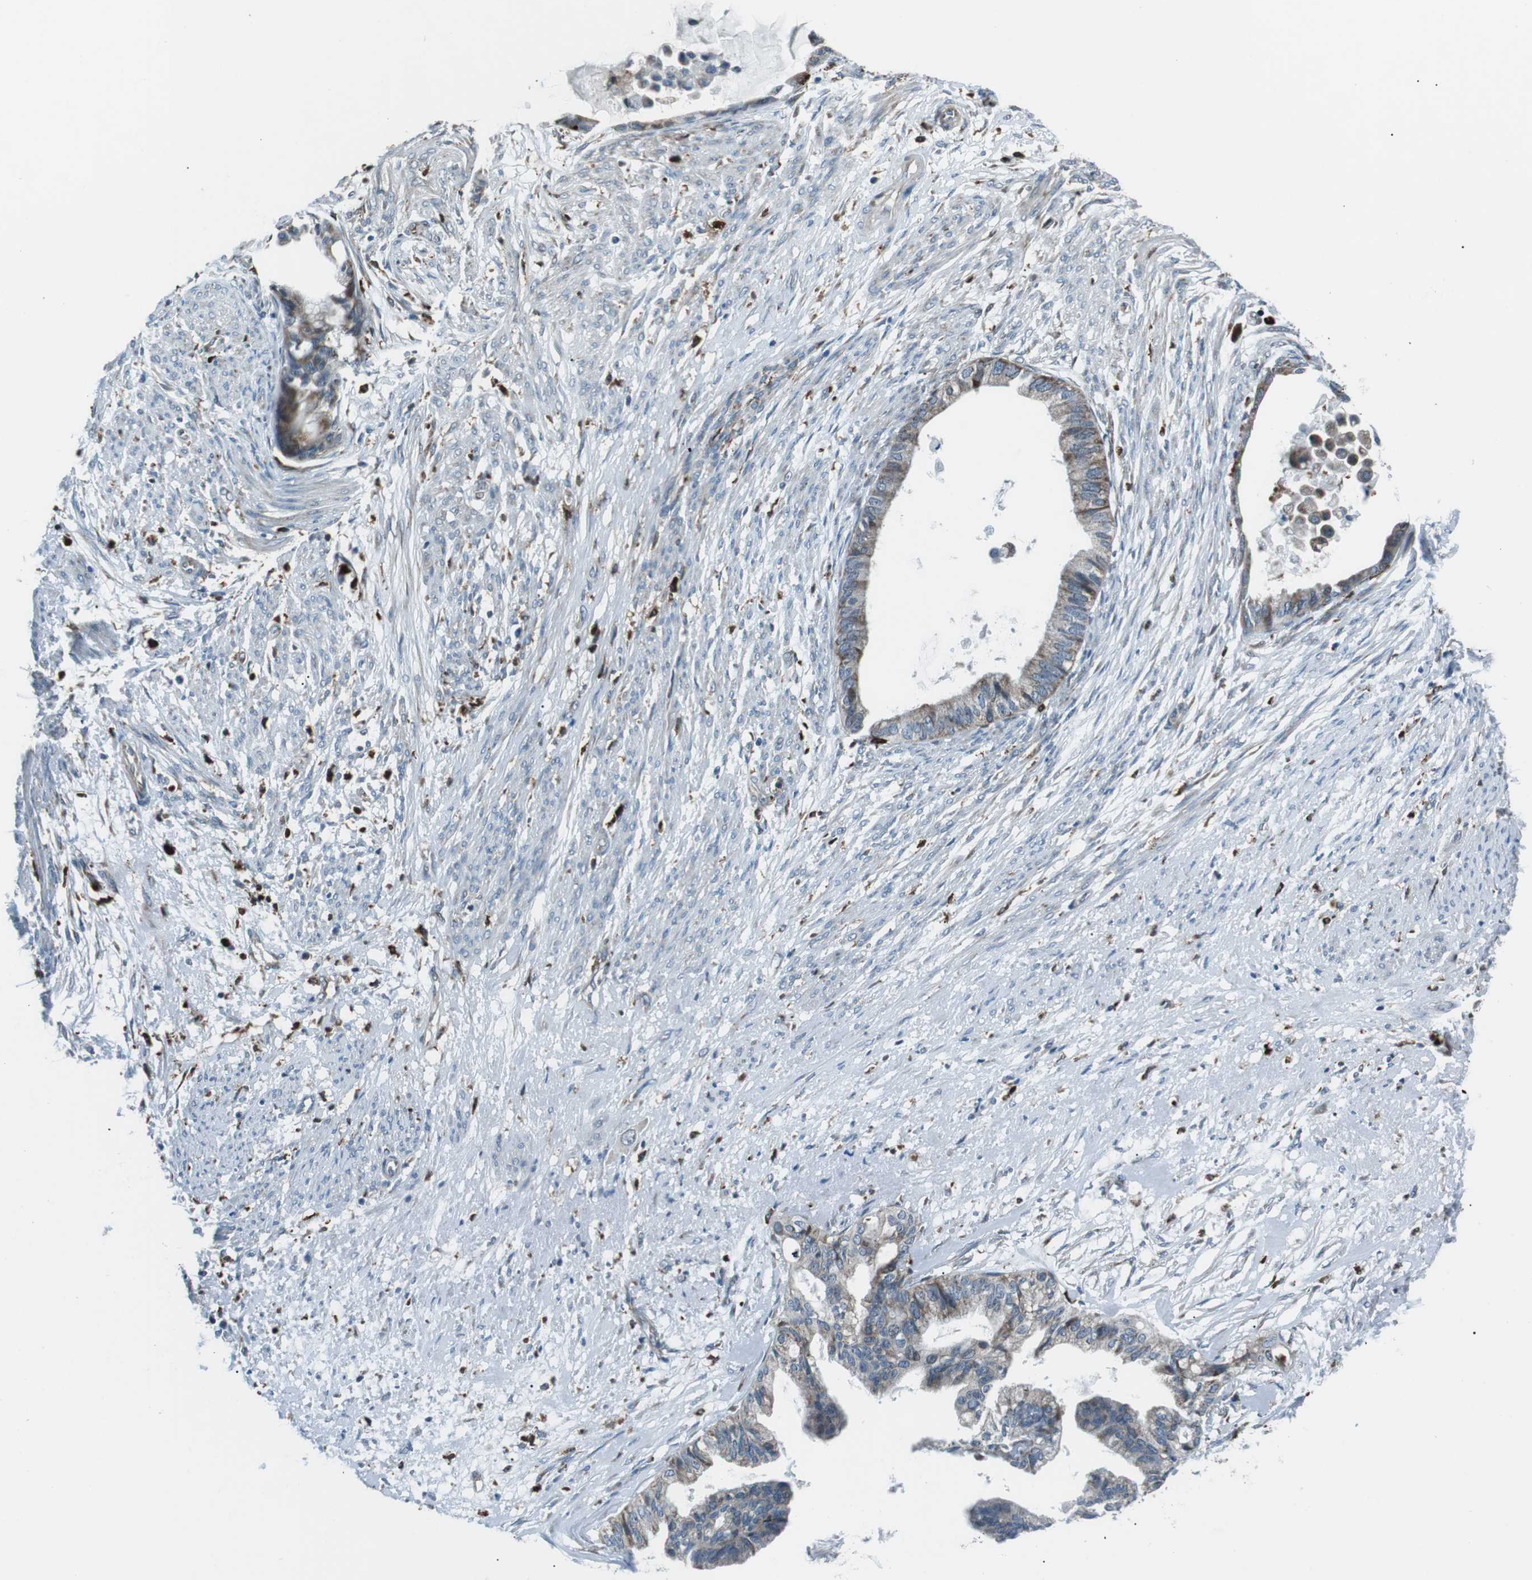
{"staining": {"intensity": "weak", "quantity": "25%-75%", "location": "cytoplasmic/membranous"}, "tissue": "cervical cancer", "cell_type": "Tumor cells", "image_type": "cancer", "snomed": [{"axis": "morphology", "description": "Normal tissue, NOS"}, {"axis": "morphology", "description": "Adenocarcinoma, NOS"}, {"axis": "topography", "description": "Cervix"}, {"axis": "topography", "description": "Endometrium"}], "caption": "Immunohistochemical staining of cervical cancer shows weak cytoplasmic/membranous protein expression in approximately 25%-75% of tumor cells.", "gene": "BLNK", "patient": {"sex": "female", "age": 86}}